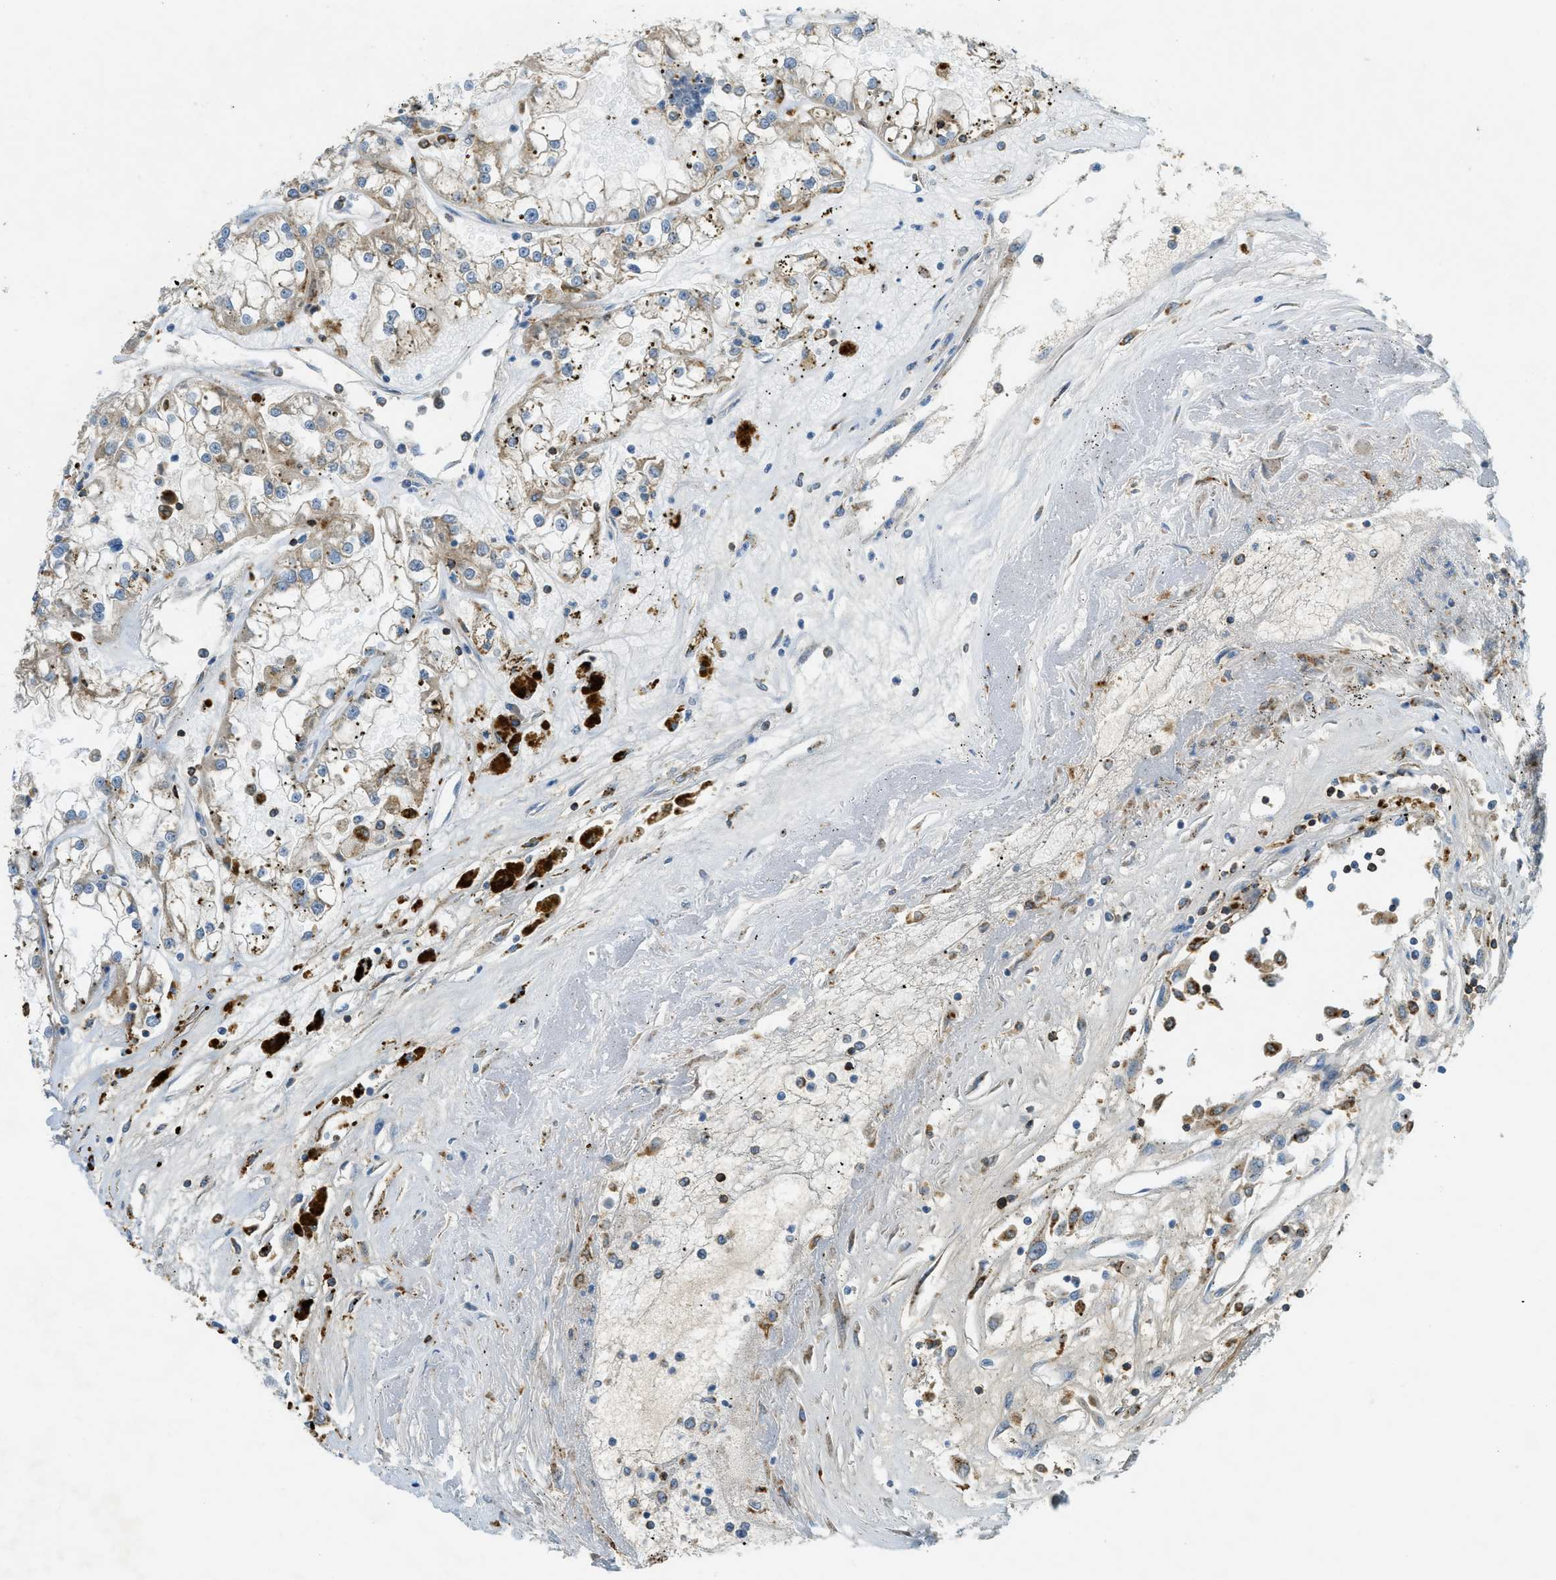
{"staining": {"intensity": "weak", "quantity": ">75%", "location": "cytoplasmic/membranous"}, "tissue": "renal cancer", "cell_type": "Tumor cells", "image_type": "cancer", "snomed": [{"axis": "morphology", "description": "Adenocarcinoma, NOS"}, {"axis": "topography", "description": "Kidney"}], "caption": "Immunohistochemical staining of human renal adenocarcinoma shows weak cytoplasmic/membranous protein staining in approximately >75% of tumor cells. Ihc stains the protein in brown and the nuclei are stained blue.", "gene": "PLBD2", "patient": {"sex": "female", "age": 52}}